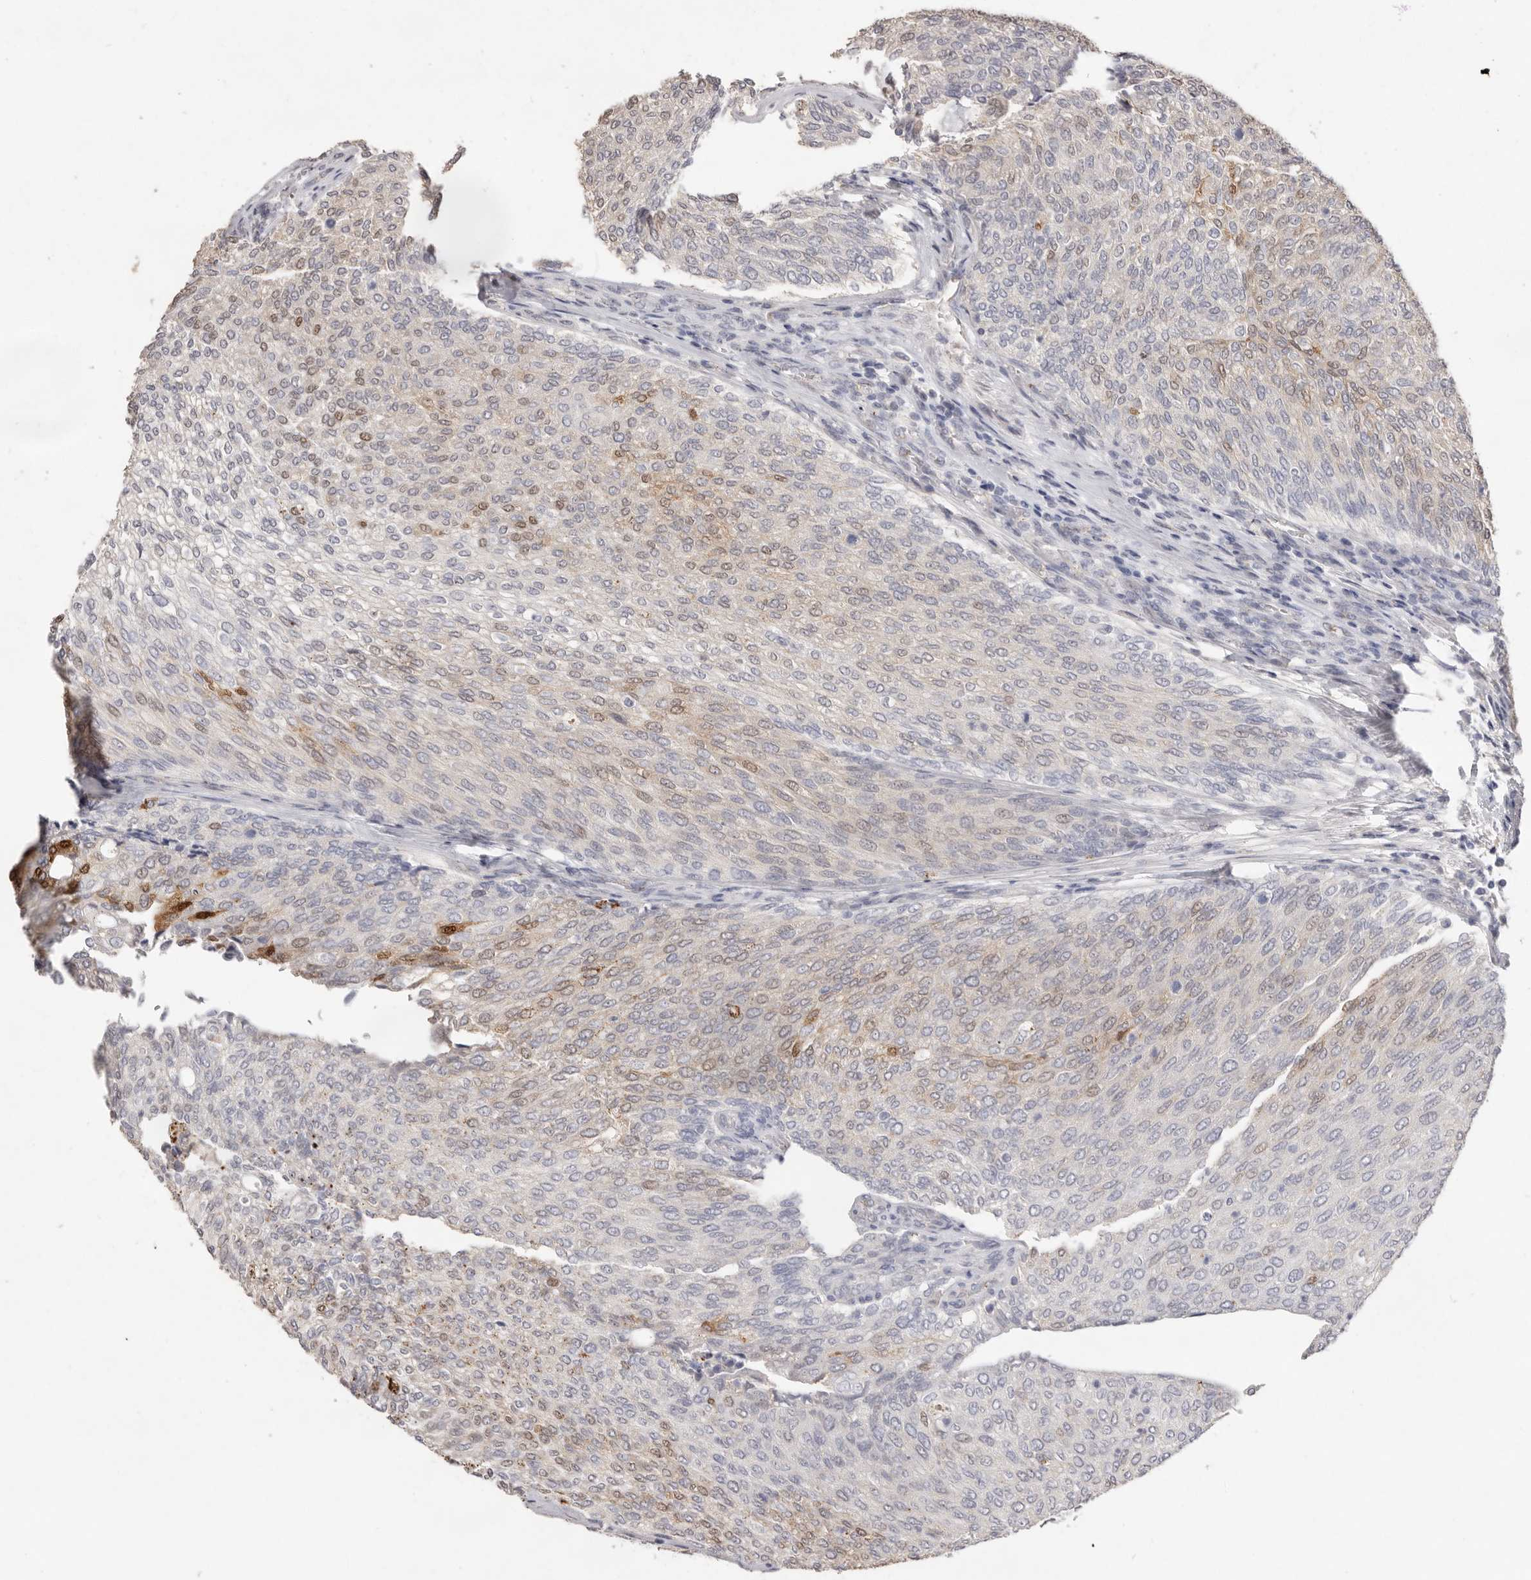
{"staining": {"intensity": "moderate", "quantity": "<25%", "location": "nuclear"}, "tissue": "urothelial cancer", "cell_type": "Tumor cells", "image_type": "cancer", "snomed": [{"axis": "morphology", "description": "Urothelial carcinoma, Low grade"}, {"axis": "topography", "description": "Urinary bladder"}], "caption": "High-power microscopy captured an immunohistochemistry histopathology image of urothelial cancer, revealing moderate nuclear staining in about <25% of tumor cells.", "gene": "ZYG11B", "patient": {"sex": "female", "age": 79}}